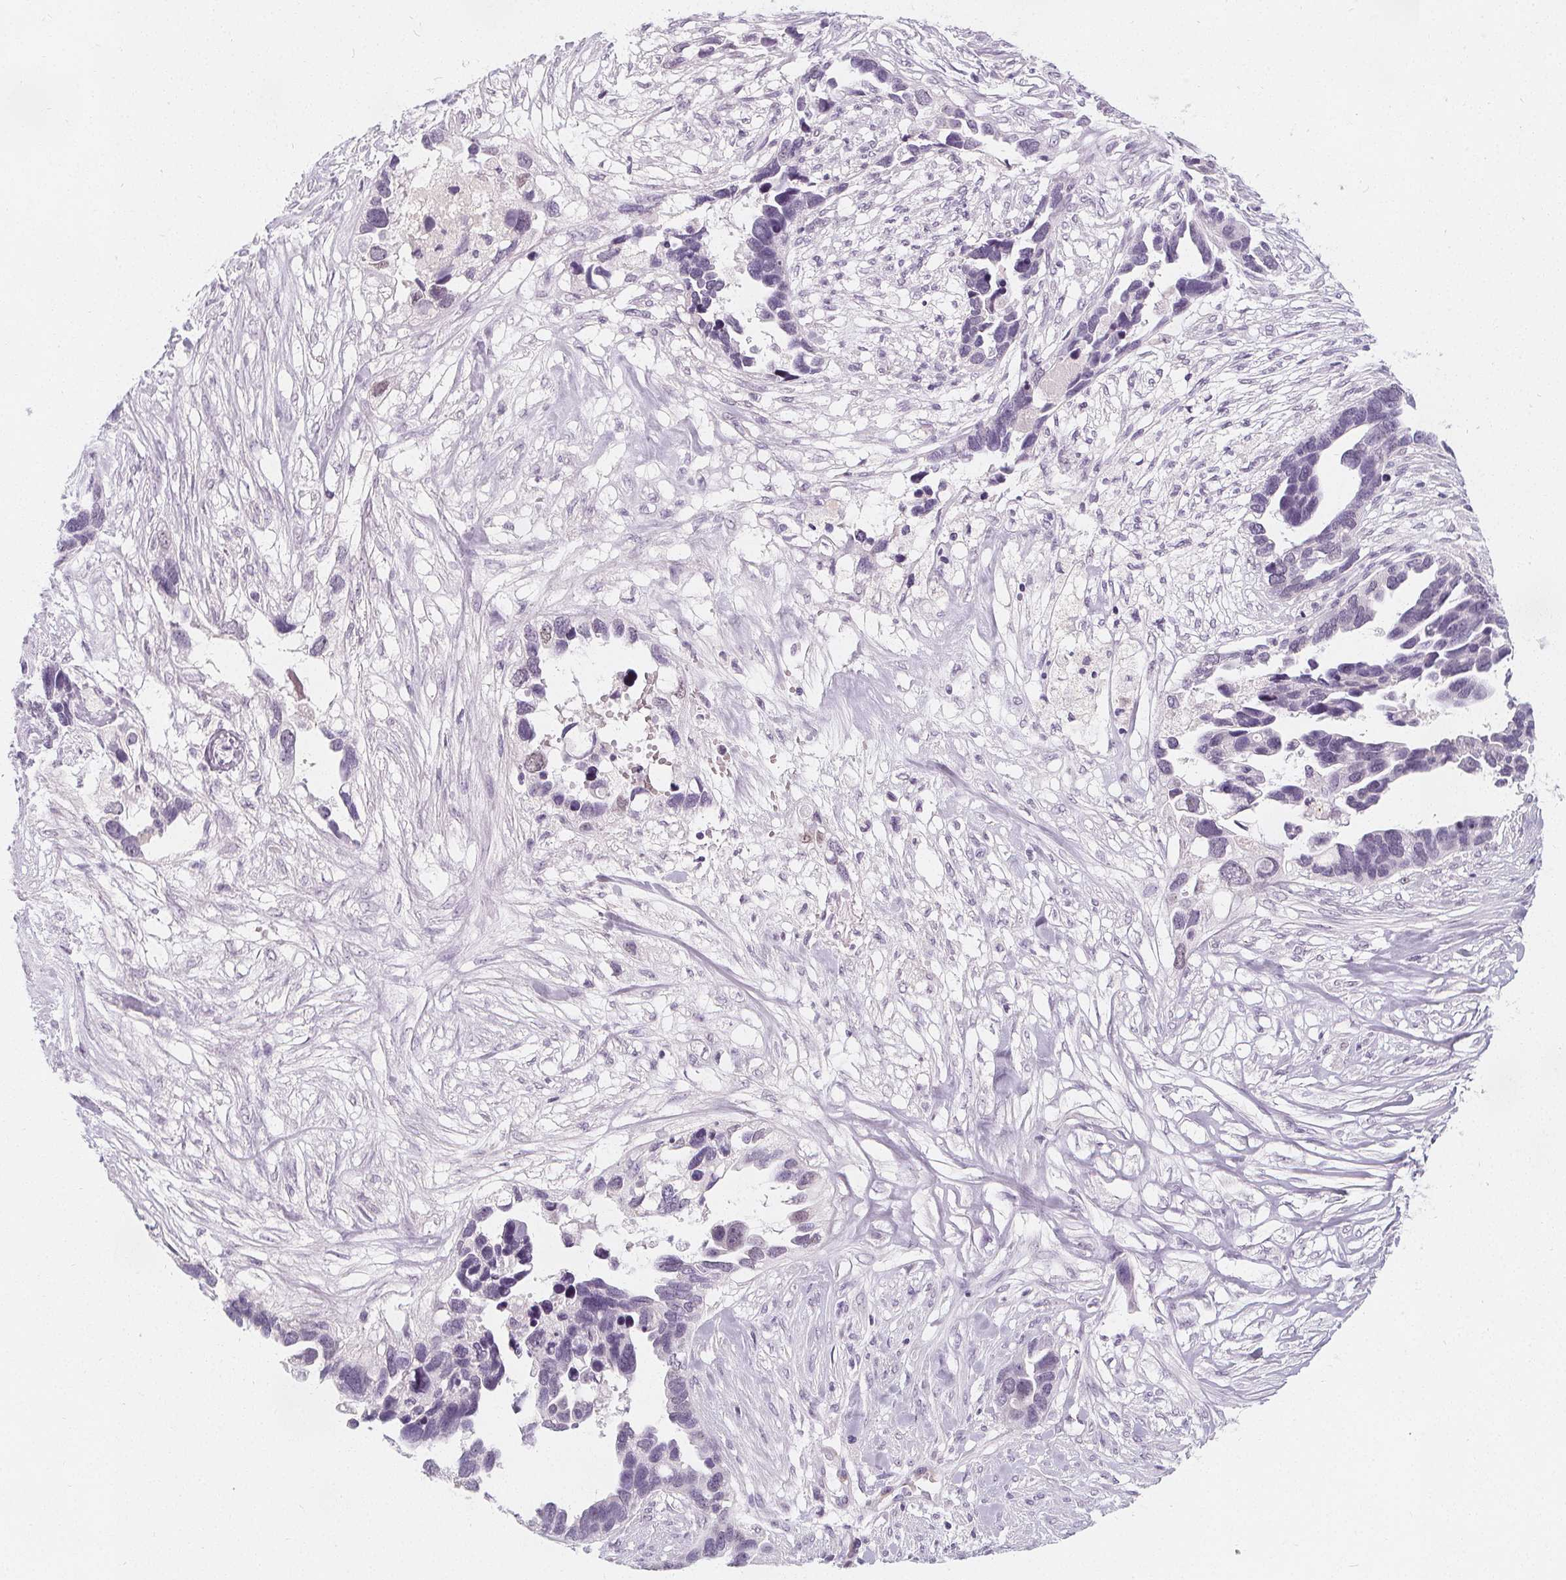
{"staining": {"intensity": "negative", "quantity": "none", "location": "none"}, "tissue": "ovarian cancer", "cell_type": "Tumor cells", "image_type": "cancer", "snomed": [{"axis": "morphology", "description": "Cystadenocarcinoma, serous, NOS"}, {"axis": "topography", "description": "Ovary"}], "caption": "An IHC histopathology image of ovarian serous cystadenocarcinoma is shown. There is no staining in tumor cells of ovarian serous cystadenocarcinoma.", "gene": "DBX2", "patient": {"sex": "female", "age": 54}}